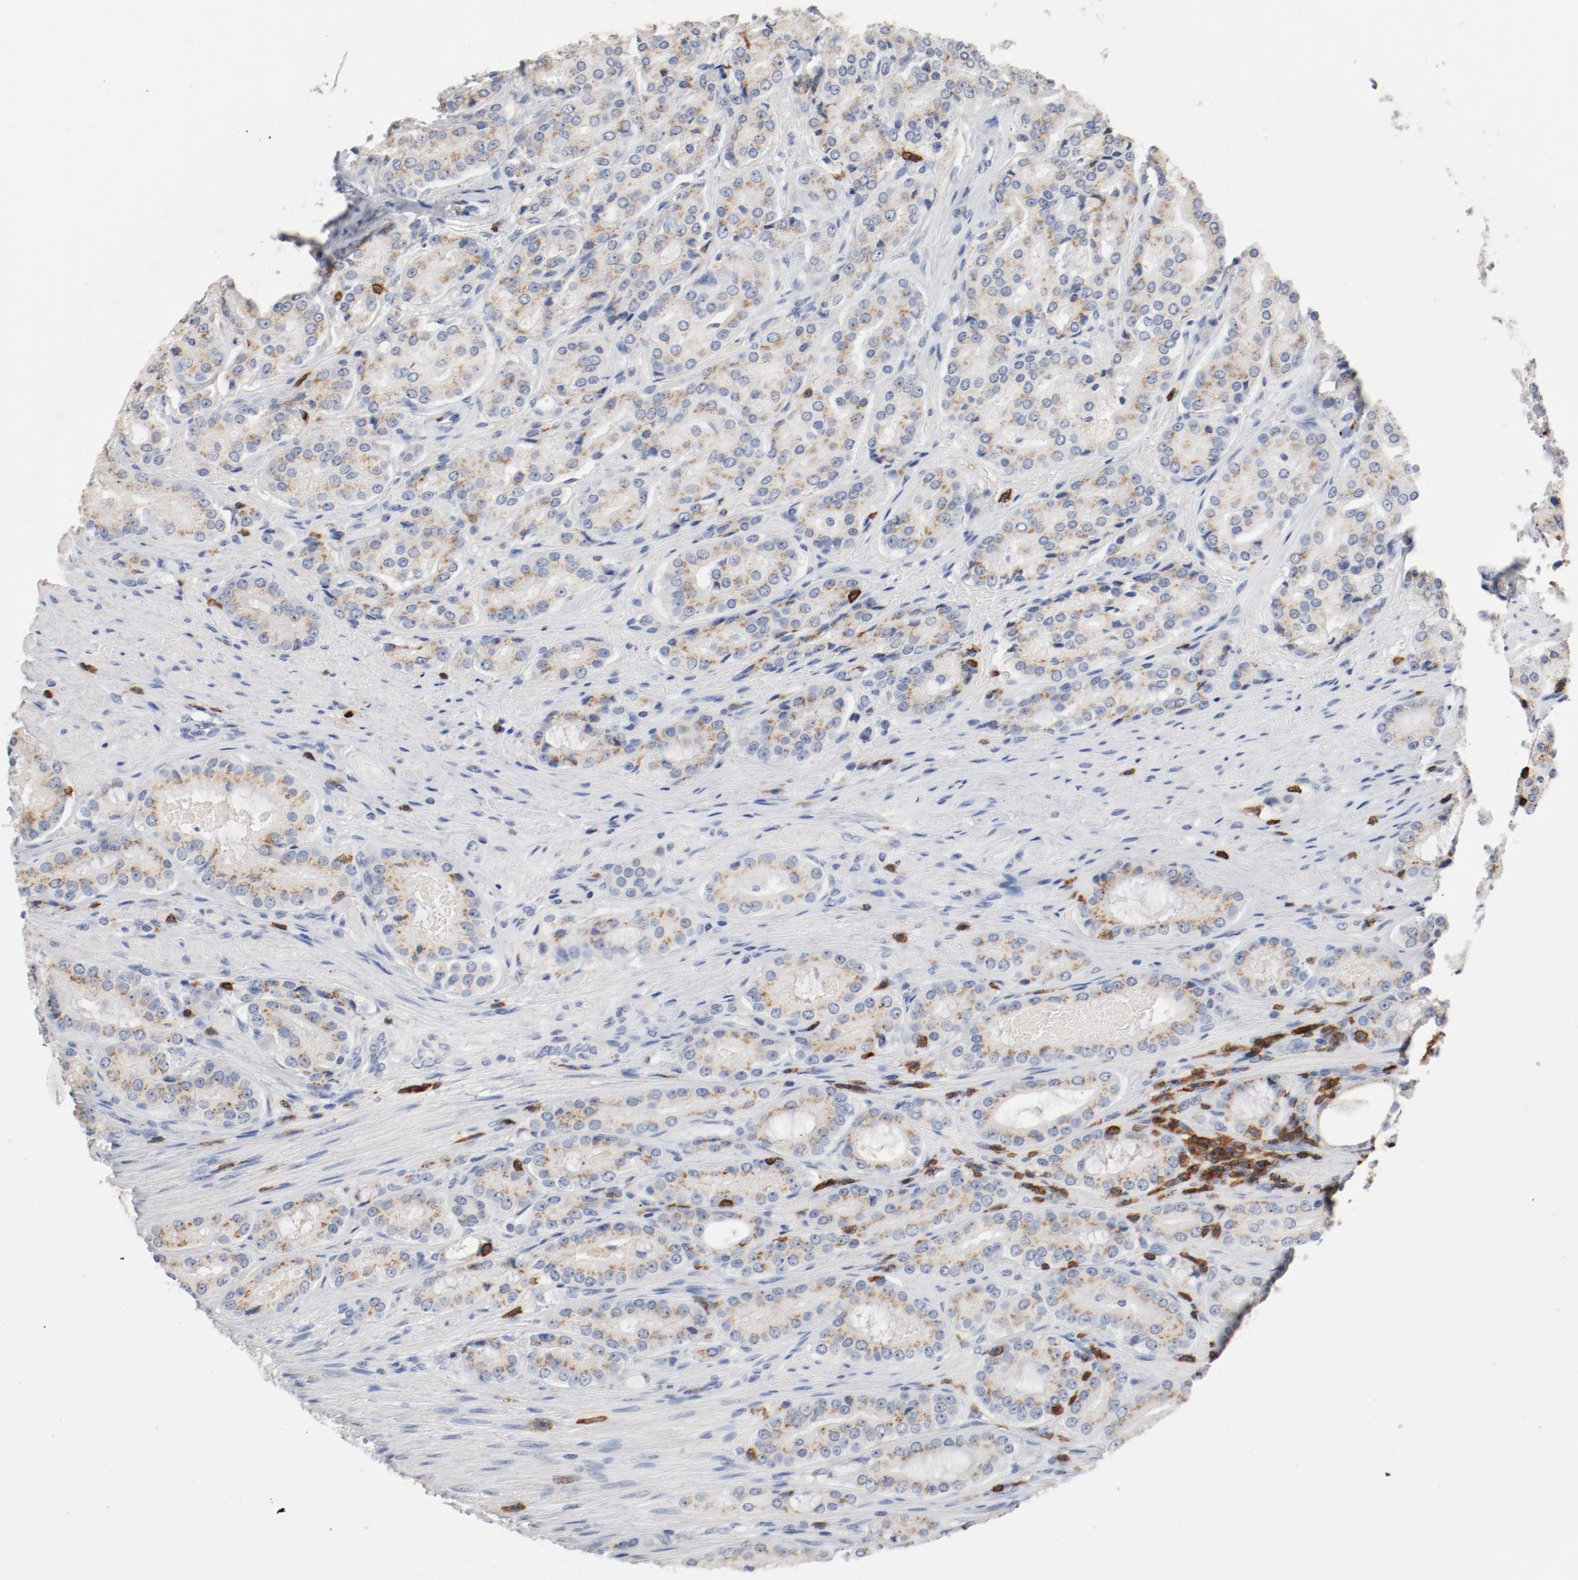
{"staining": {"intensity": "moderate", "quantity": ">75%", "location": "cytoplasmic/membranous"}, "tissue": "prostate cancer", "cell_type": "Tumor cells", "image_type": "cancer", "snomed": [{"axis": "morphology", "description": "Adenocarcinoma, High grade"}, {"axis": "topography", "description": "Prostate"}], "caption": "Immunohistochemistry (IHC) histopathology image of human prostate adenocarcinoma (high-grade) stained for a protein (brown), which shows medium levels of moderate cytoplasmic/membranous positivity in about >75% of tumor cells.", "gene": "CD247", "patient": {"sex": "male", "age": 72}}